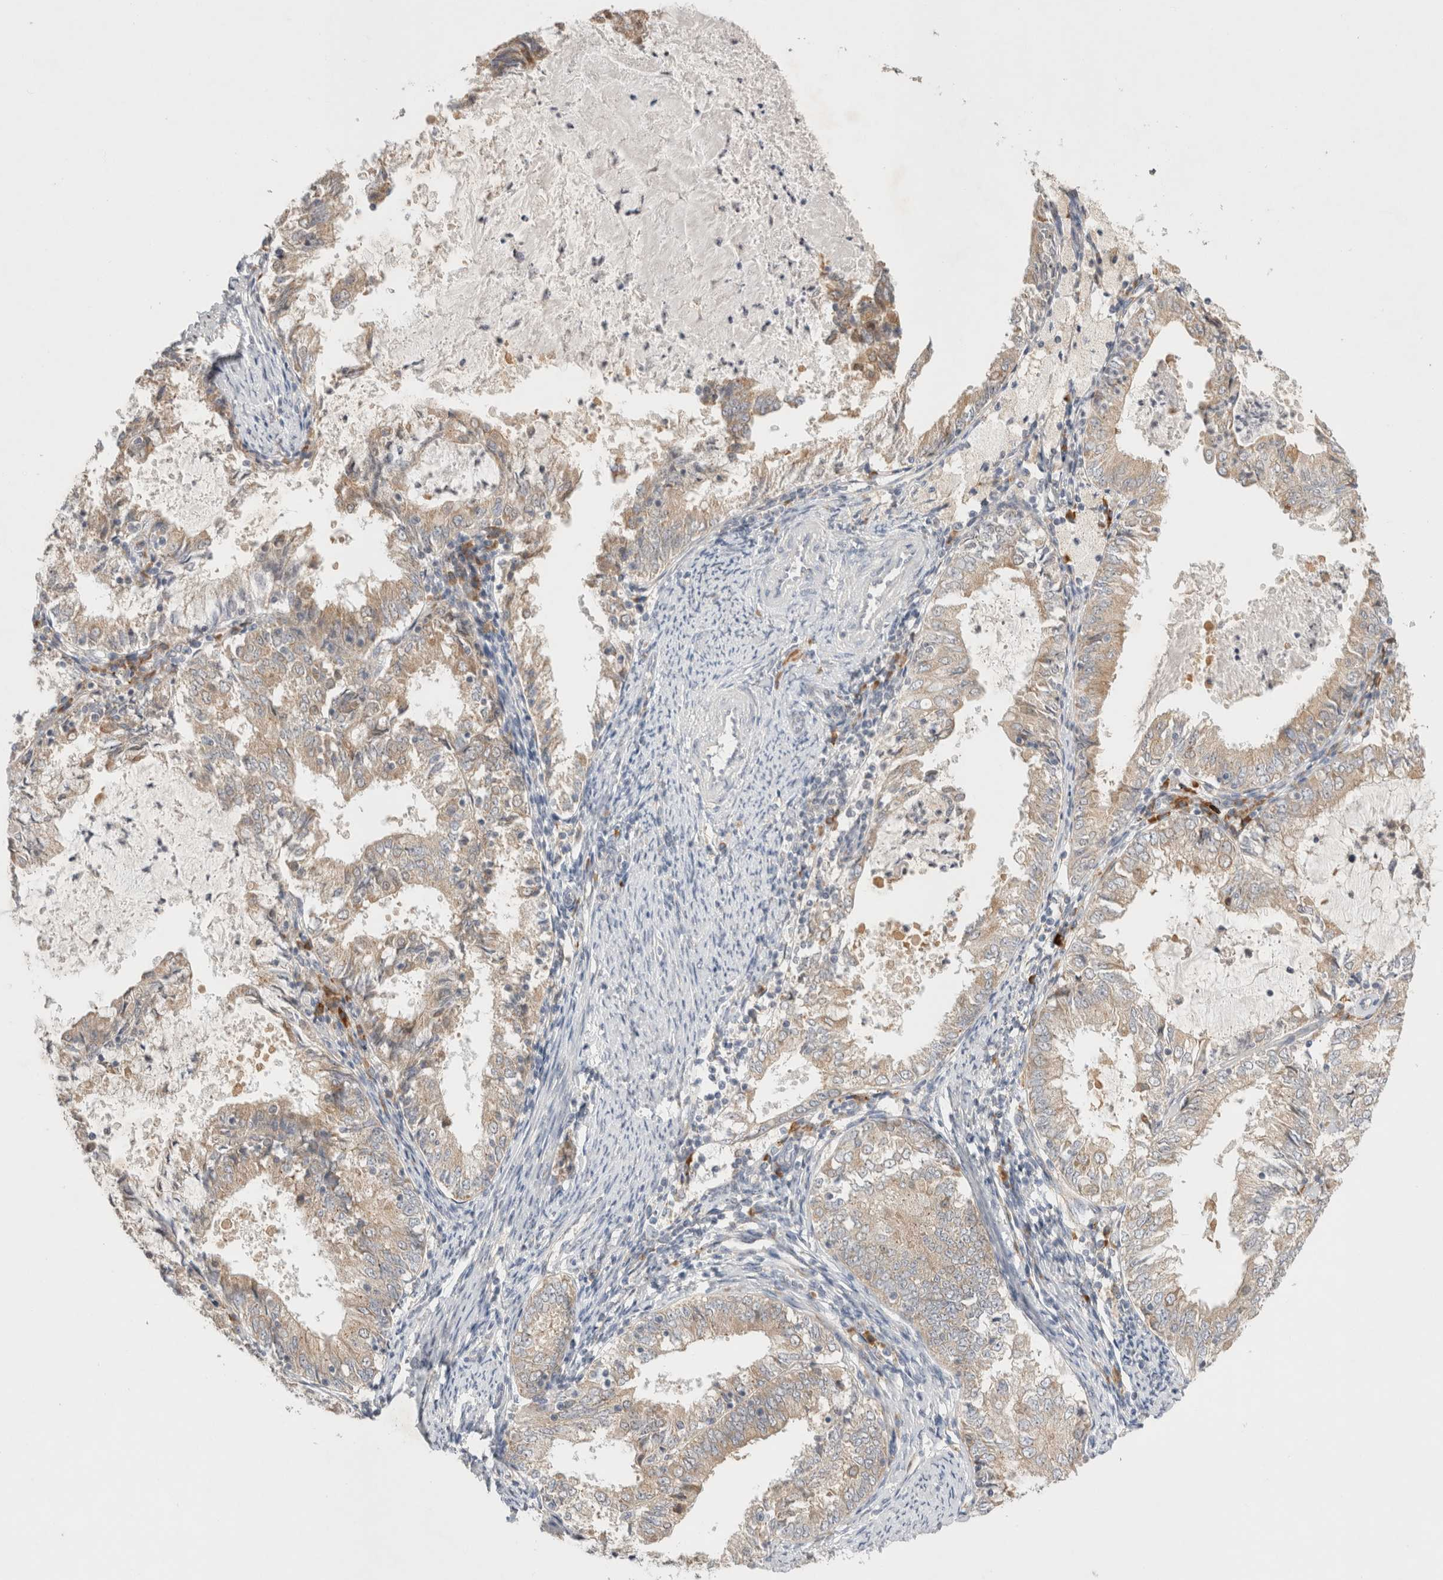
{"staining": {"intensity": "weak", "quantity": "25%-75%", "location": "cytoplasmic/membranous"}, "tissue": "endometrial cancer", "cell_type": "Tumor cells", "image_type": "cancer", "snomed": [{"axis": "morphology", "description": "Adenocarcinoma, NOS"}, {"axis": "topography", "description": "Endometrium"}], "caption": "Weak cytoplasmic/membranous staining is identified in about 25%-75% of tumor cells in endometrial cancer (adenocarcinoma).", "gene": "NEDD4L", "patient": {"sex": "female", "age": 57}}